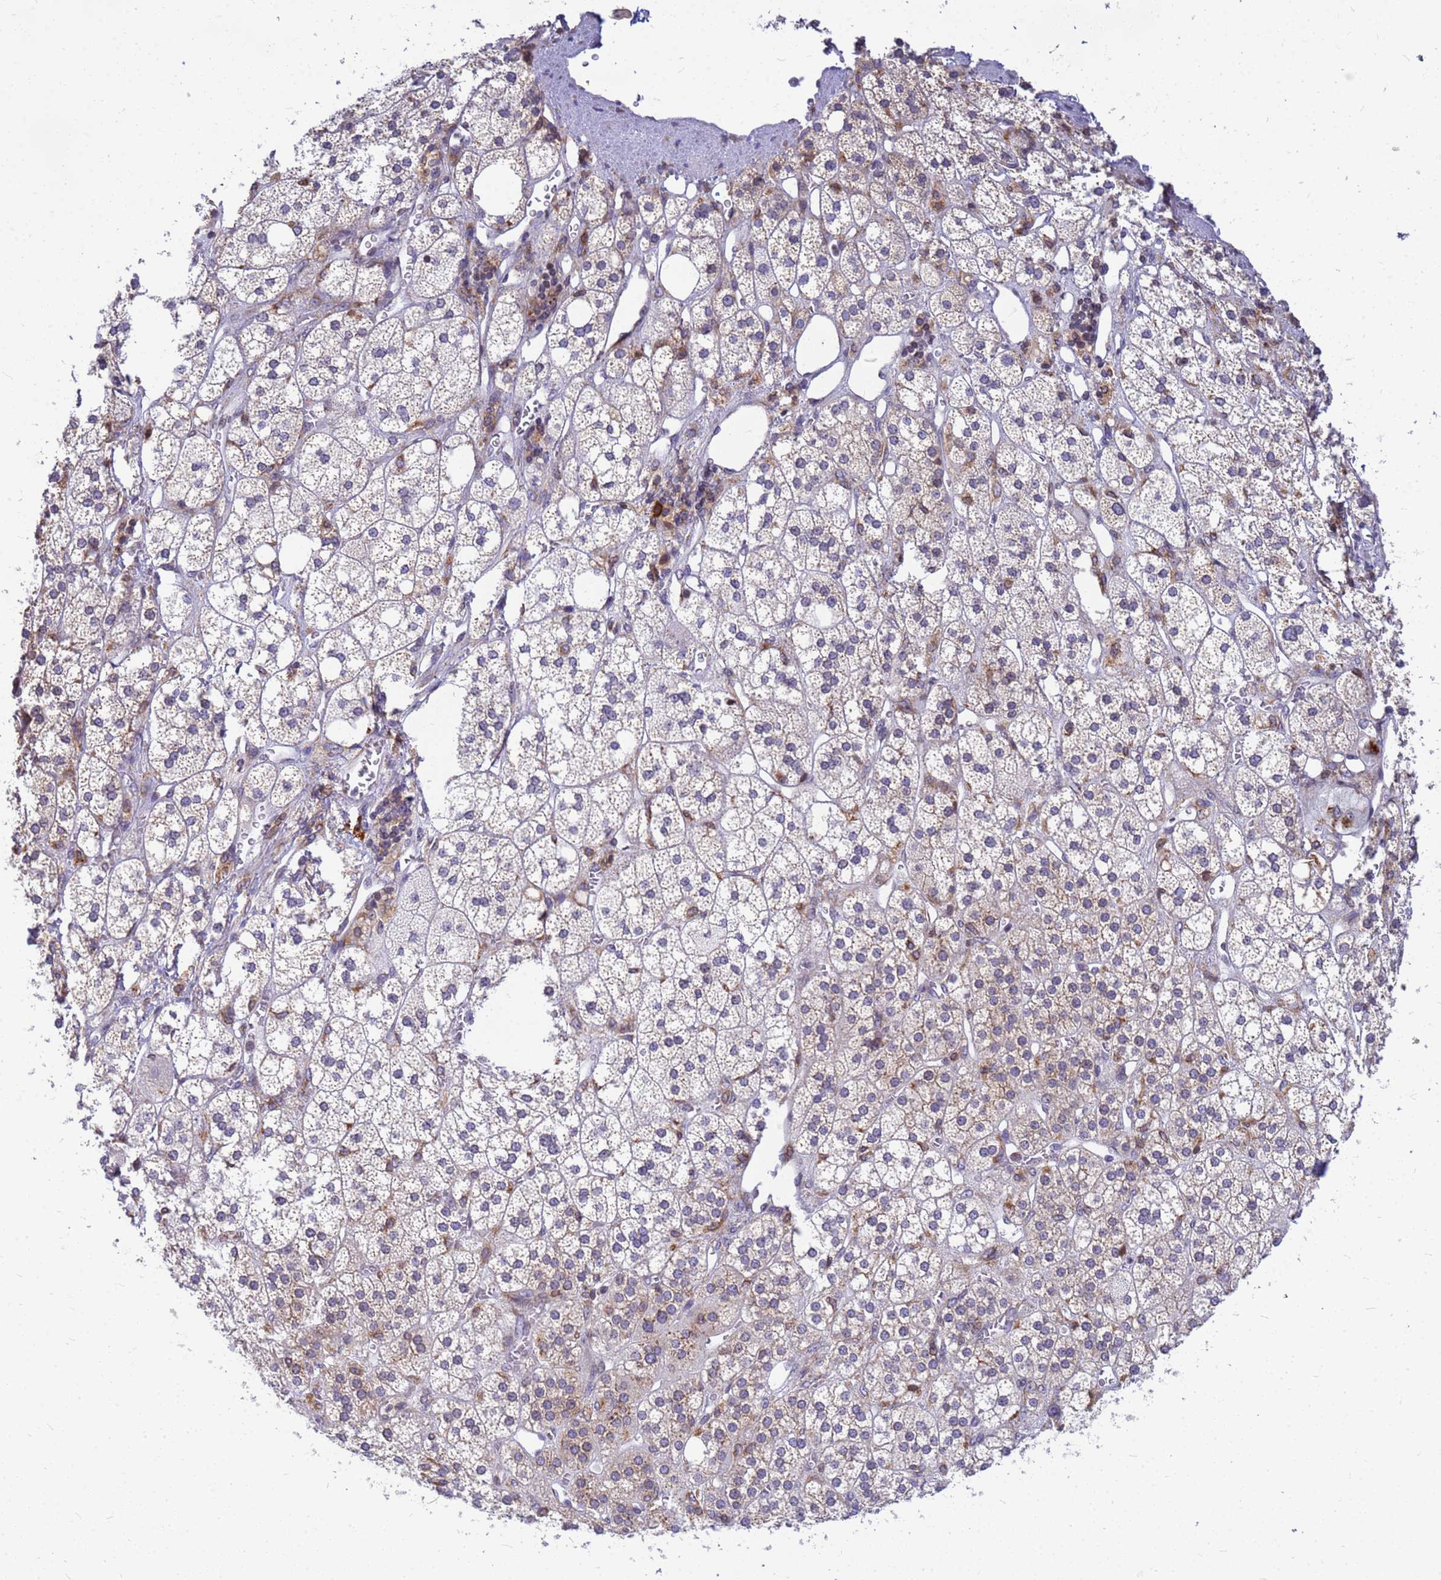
{"staining": {"intensity": "moderate", "quantity": "25%-75%", "location": "cytoplasmic/membranous"}, "tissue": "adrenal gland", "cell_type": "Glandular cells", "image_type": "normal", "snomed": [{"axis": "morphology", "description": "Normal tissue, NOS"}, {"axis": "topography", "description": "Adrenal gland"}], "caption": "Immunohistochemical staining of benign adrenal gland demonstrates medium levels of moderate cytoplasmic/membranous expression in about 25%-75% of glandular cells.", "gene": "SSR4", "patient": {"sex": "male", "age": 61}}